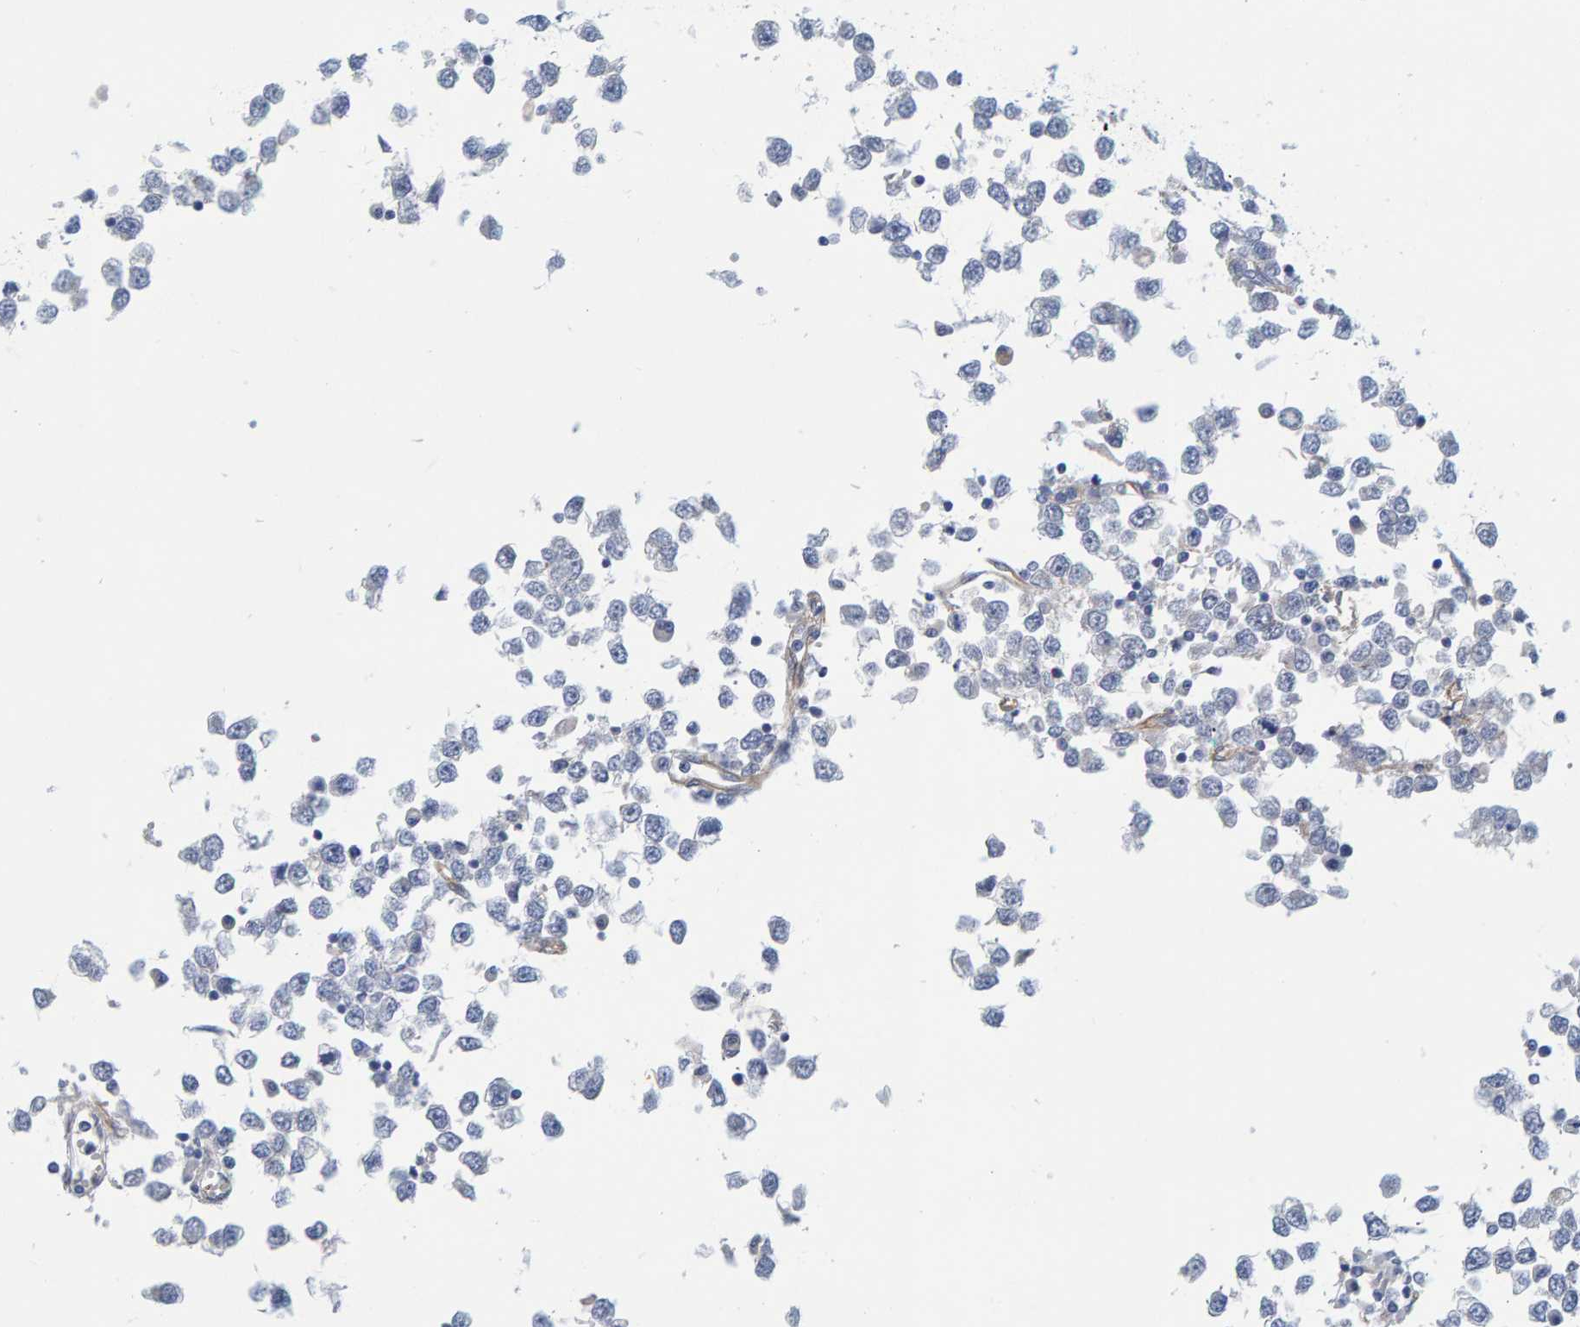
{"staining": {"intensity": "negative", "quantity": "none", "location": "none"}, "tissue": "testis cancer", "cell_type": "Tumor cells", "image_type": "cancer", "snomed": [{"axis": "morphology", "description": "Seminoma, NOS"}, {"axis": "topography", "description": "Testis"}], "caption": "Immunohistochemical staining of human testis cancer (seminoma) demonstrates no significant positivity in tumor cells.", "gene": "KRBA2", "patient": {"sex": "male", "age": 65}}